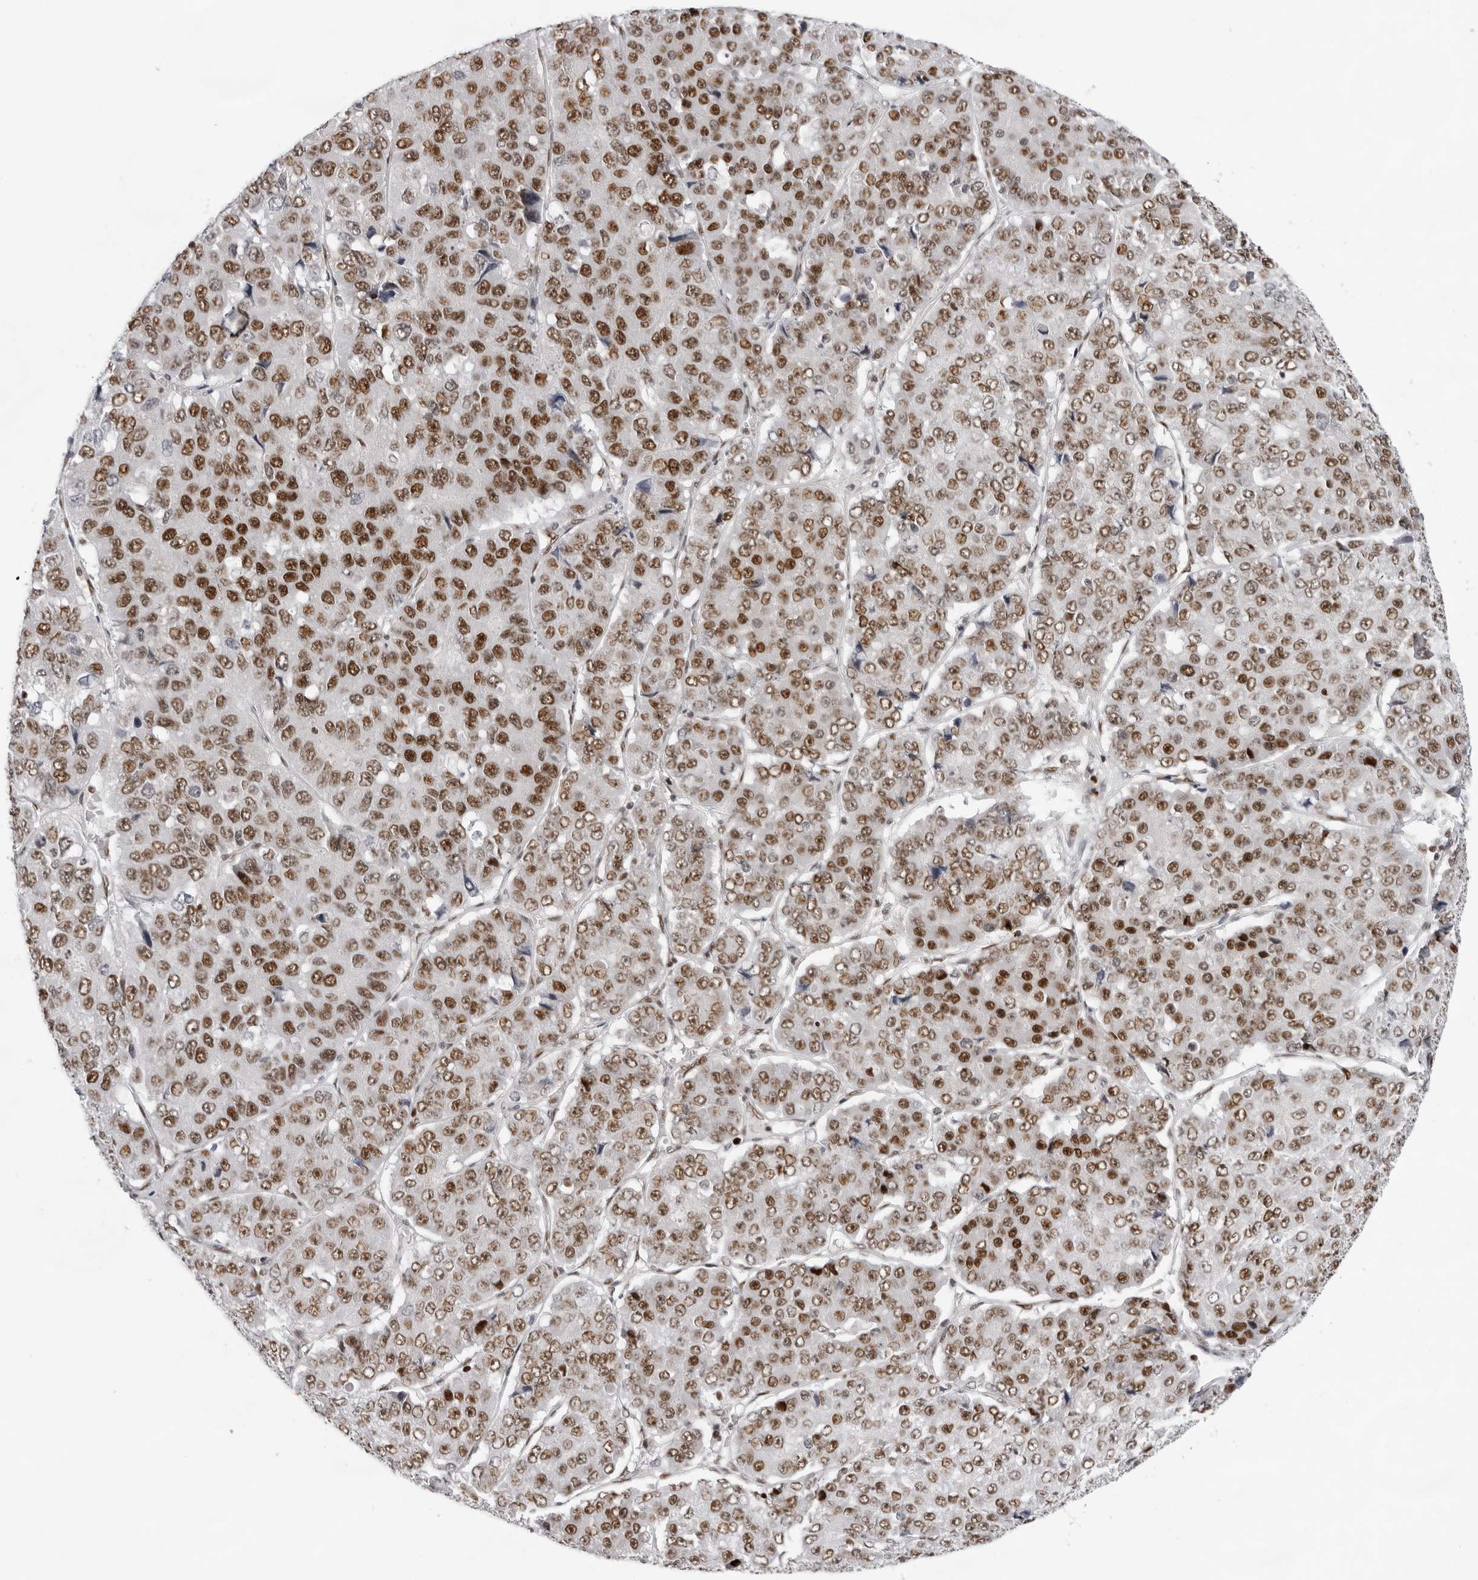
{"staining": {"intensity": "moderate", "quantity": ">75%", "location": "nuclear"}, "tissue": "pancreatic cancer", "cell_type": "Tumor cells", "image_type": "cancer", "snomed": [{"axis": "morphology", "description": "Adenocarcinoma, NOS"}, {"axis": "topography", "description": "Pancreas"}], "caption": "IHC histopathology image of pancreatic adenocarcinoma stained for a protein (brown), which exhibits medium levels of moderate nuclear staining in about >75% of tumor cells.", "gene": "OGG1", "patient": {"sex": "male", "age": 50}}